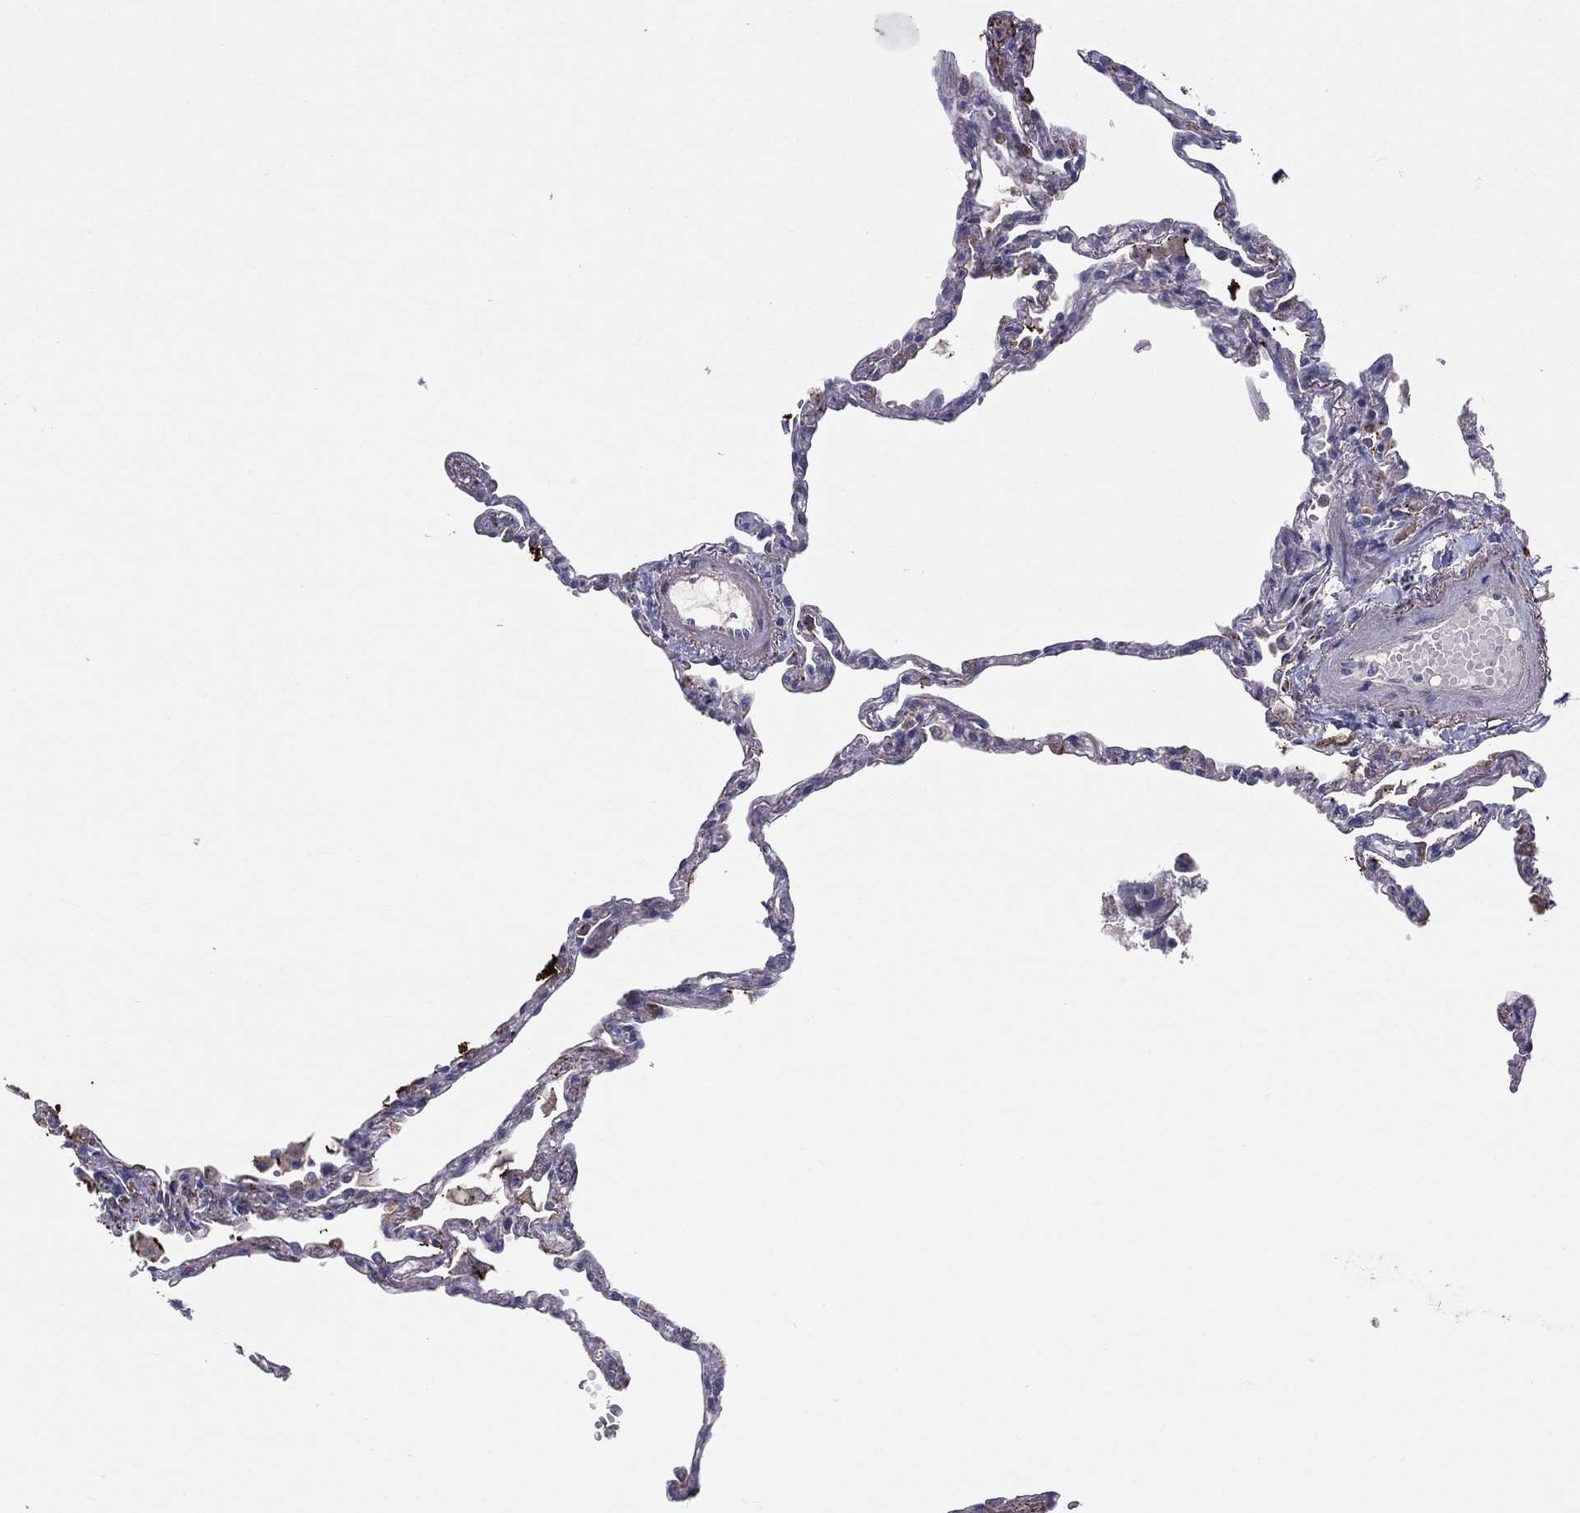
{"staining": {"intensity": "negative", "quantity": "none", "location": "none"}, "tissue": "lung", "cell_type": "Alveolar cells", "image_type": "normal", "snomed": [{"axis": "morphology", "description": "Normal tissue, NOS"}, {"axis": "topography", "description": "Lung"}], "caption": "Human lung stained for a protein using IHC shows no positivity in alveolar cells.", "gene": "PCSK1", "patient": {"sex": "male", "age": 78}}